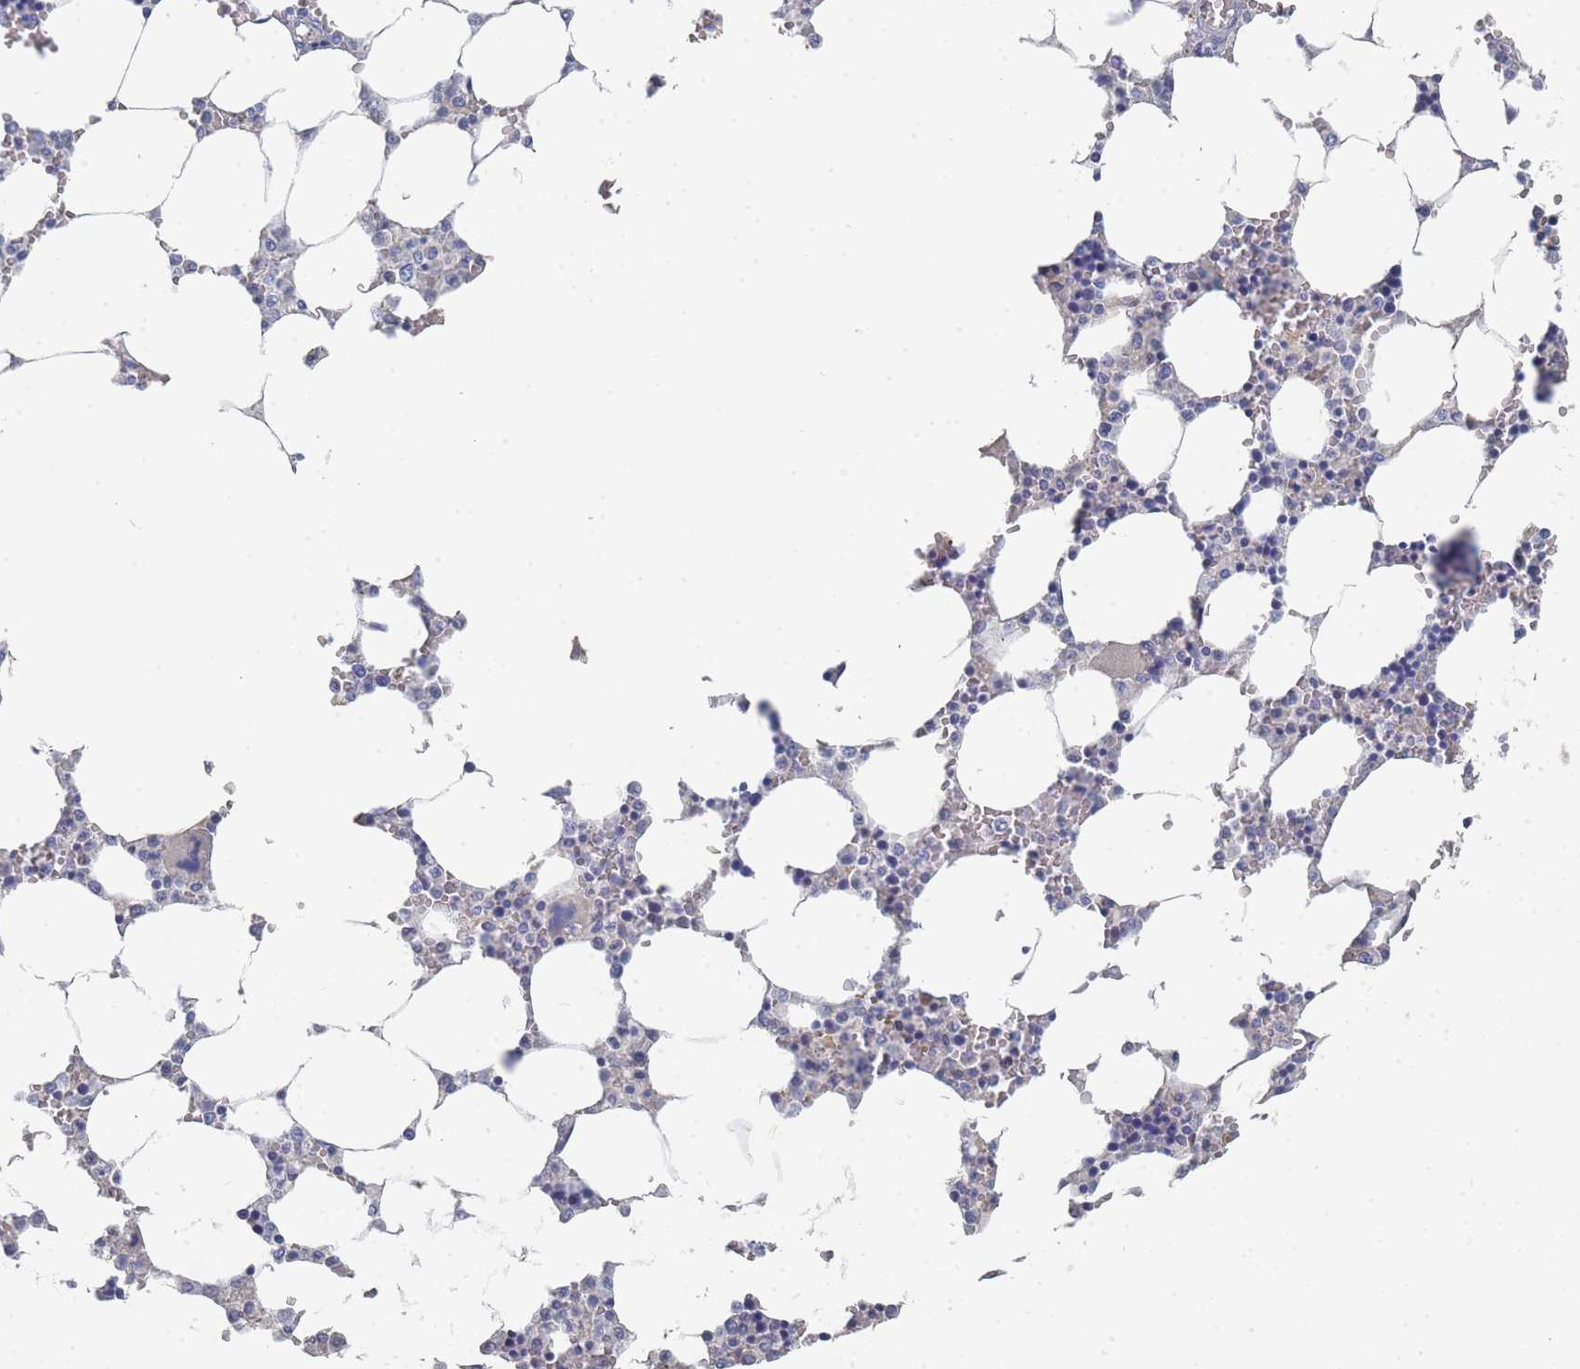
{"staining": {"intensity": "negative", "quantity": "none", "location": "none"}, "tissue": "bone marrow", "cell_type": "Hematopoietic cells", "image_type": "normal", "snomed": [{"axis": "morphology", "description": "Normal tissue, NOS"}, {"axis": "topography", "description": "Bone marrow"}], "caption": "Immunohistochemistry histopathology image of unremarkable bone marrow stained for a protein (brown), which demonstrates no expression in hematopoietic cells.", "gene": "ACAD11", "patient": {"sex": "male", "age": 64}}